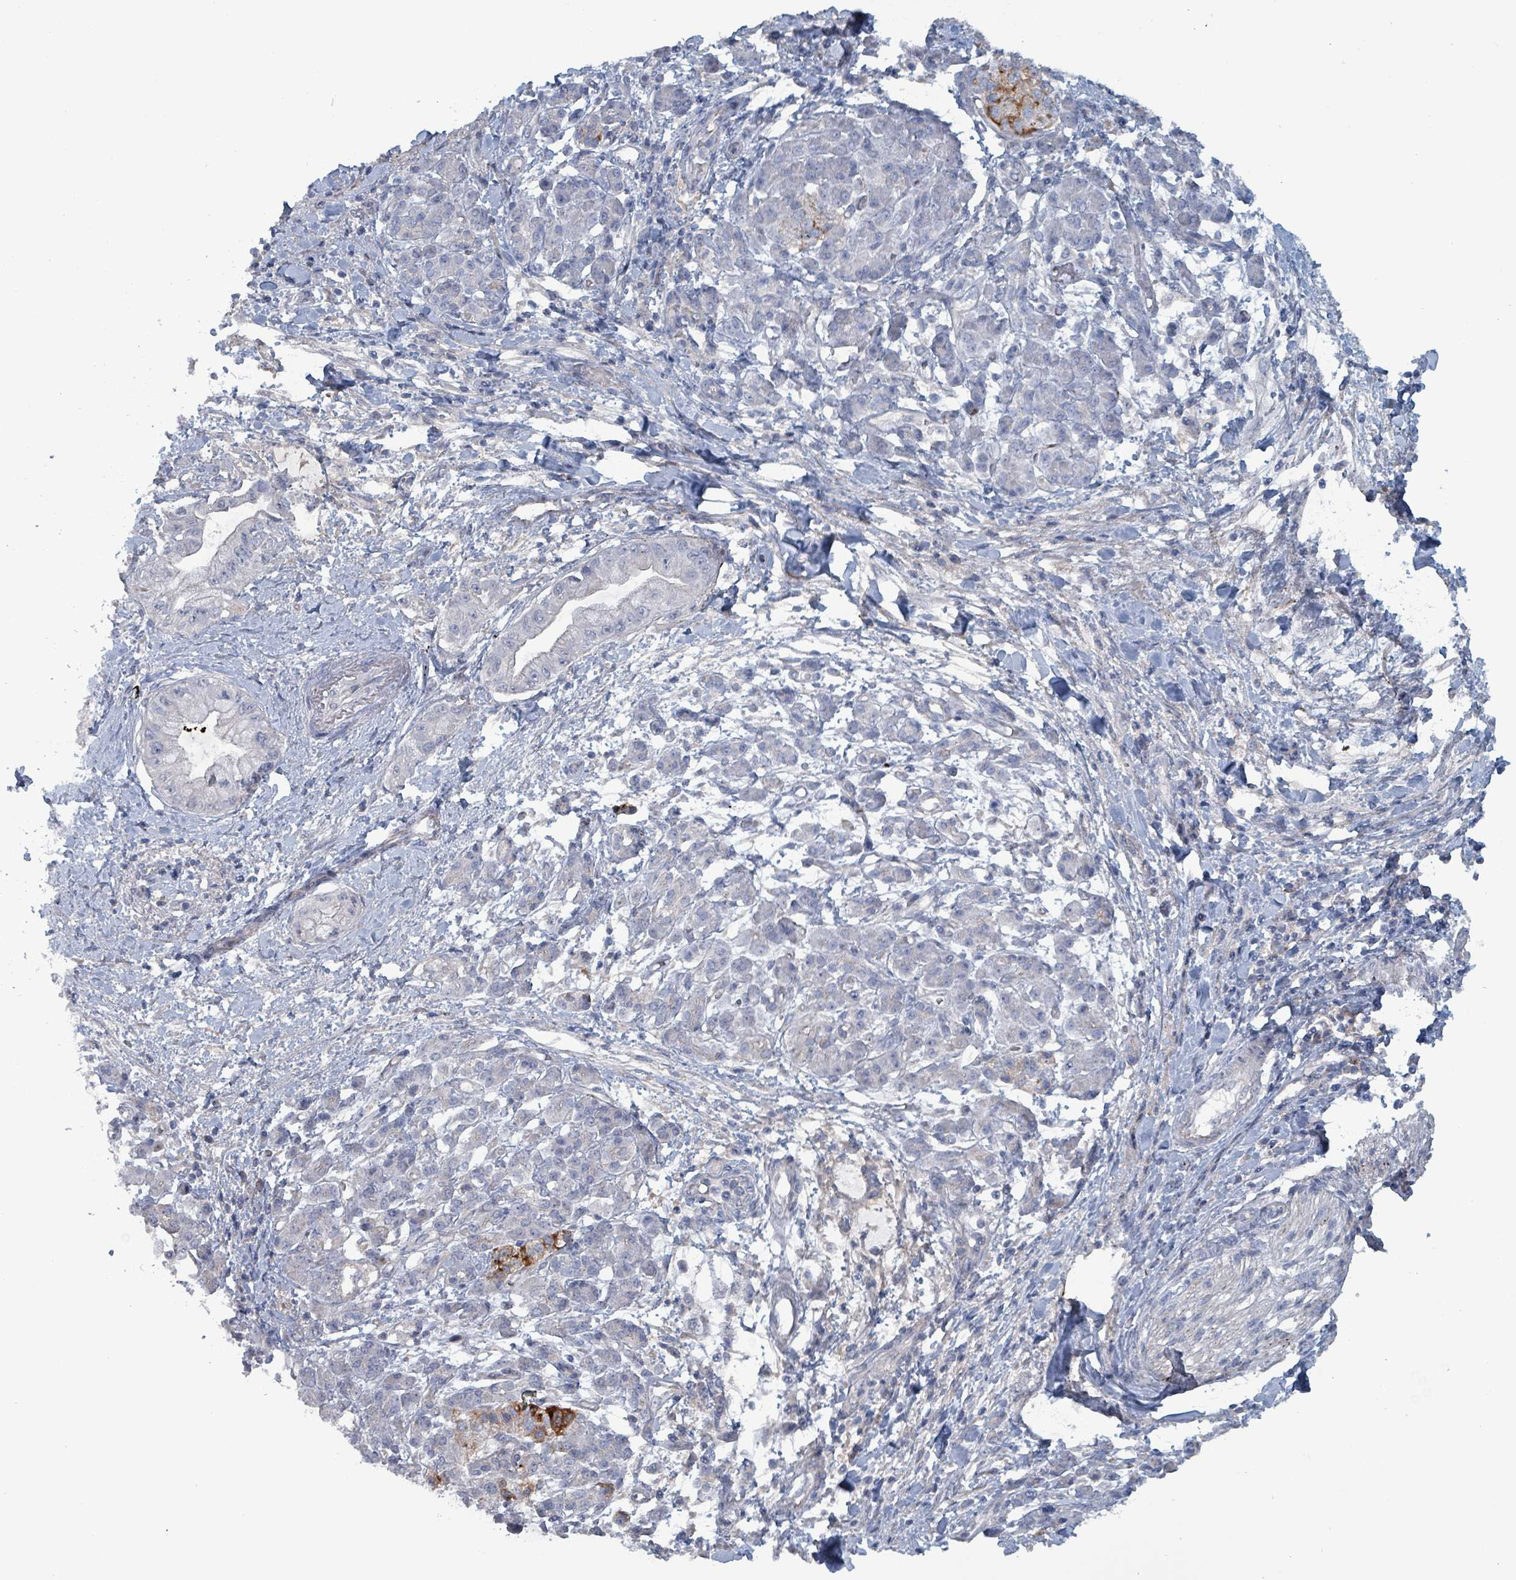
{"staining": {"intensity": "negative", "quantity": "none", "location": "none"}, "tissue": "pancreatic cancer", "cell_type": "Tumor cells", "image_type": "cancer", "snomed": [{"axis": "morphology", "description": "Adenocarcinoma, NOS"}, {"axis": "topography", "description": "Pancreas"}], "caption": "IHC histopathology image of adenocarcinoma (pancreatic) stained for a protein (brown), which exhibits no staining in tumor cells. Nuclei are stained in blue.", "gene": "TAAR5", "patient": {"sex": "male", "age": 48}}